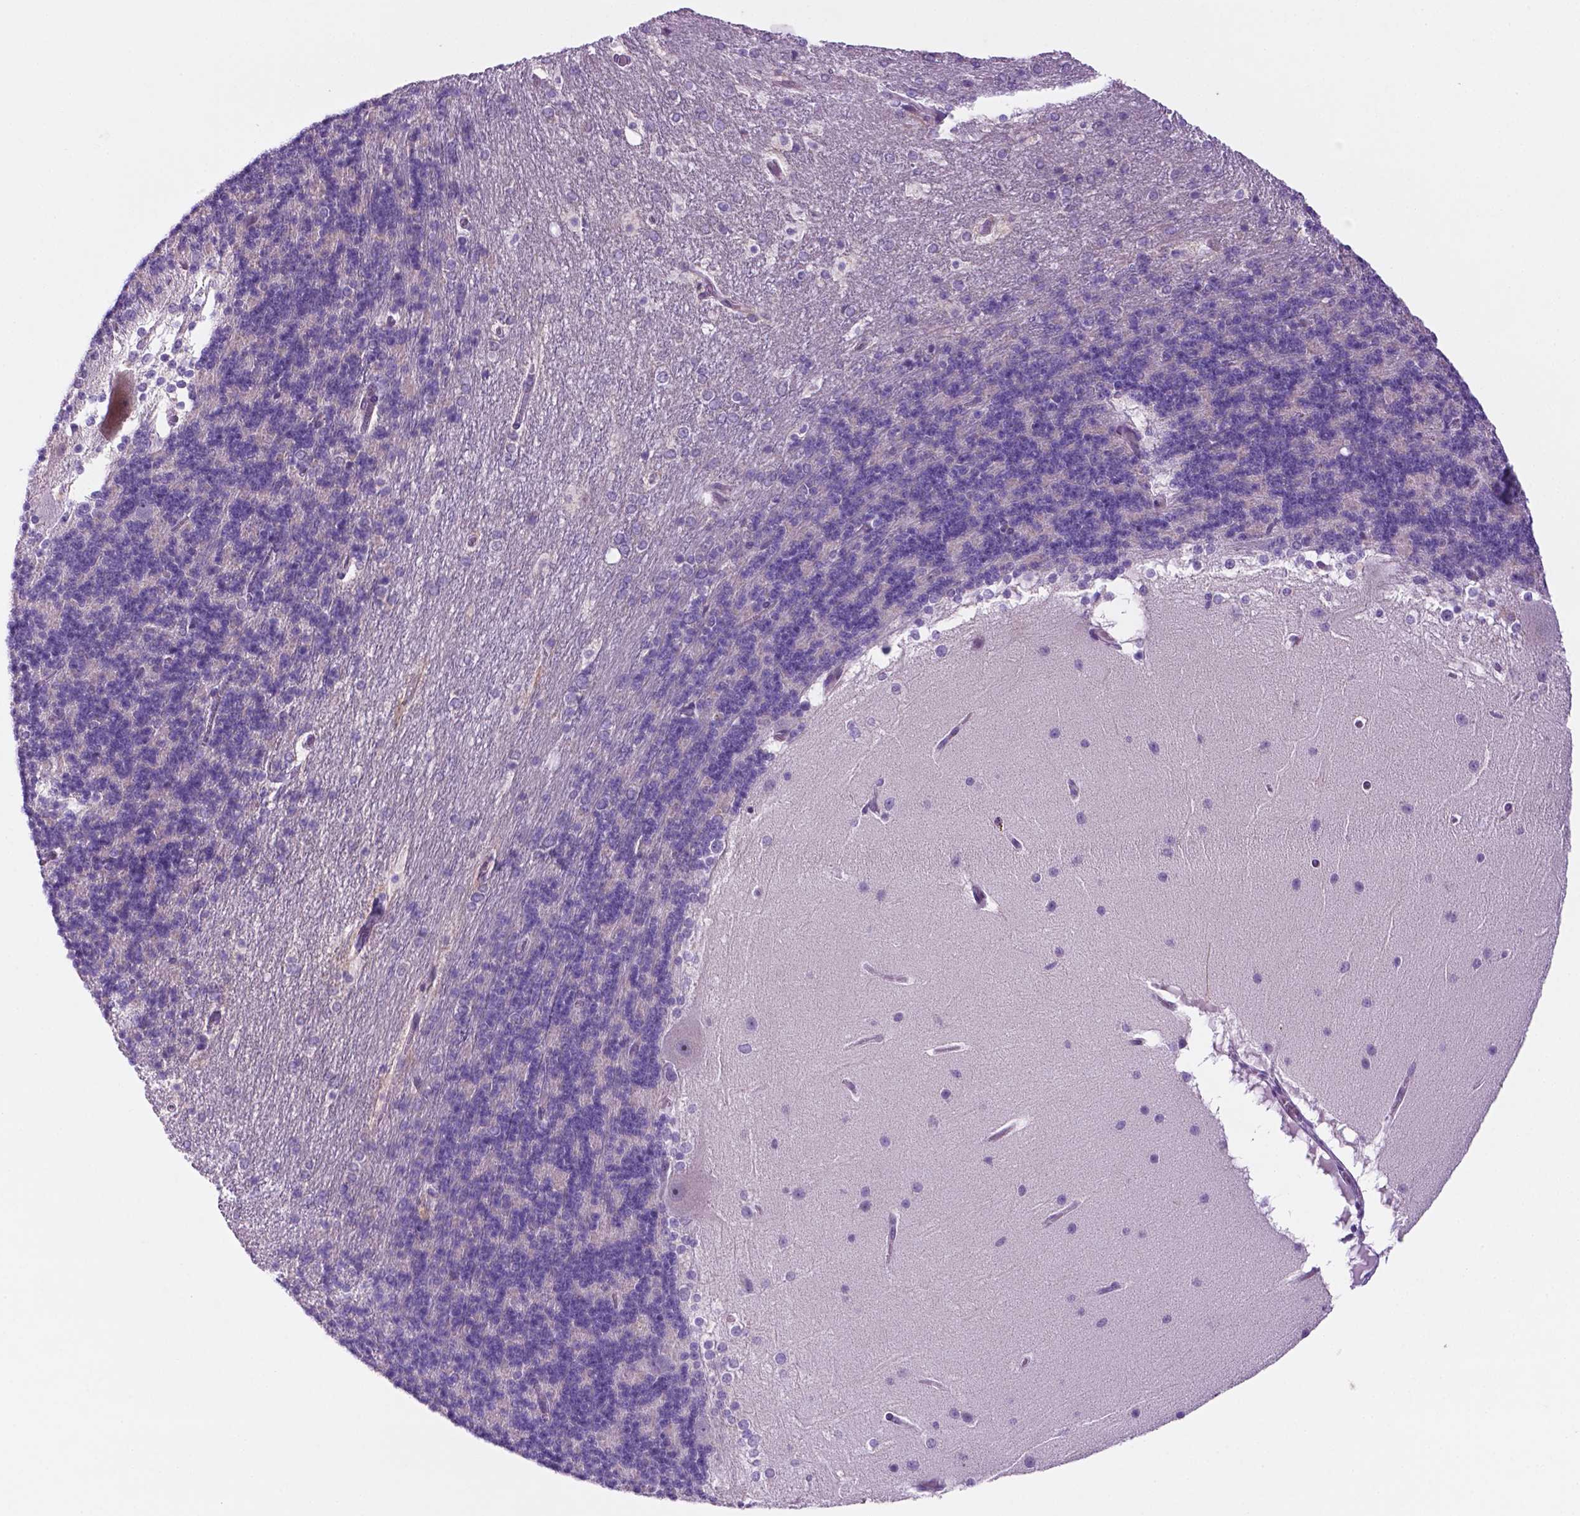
{"staining": {"intensity": "negative", "quantity": "none", "location": "none"}, "tissue": "cerebellum", "cell_type": "Cells in granular layer", "image_type": "normal", "snomed": [{"axis": "morphology", "description": "Normal tissue, NOS"}, {"axis": "topography", "description": "Cerebellum"}], "caption": "Immunohistochemistry (IHC) image of benign cerebellum stained for a protein (brown), which shows no staining in cells in granular layer.", "gene": "C18orf21", "patient": {"sex": "female", "age": 19}}